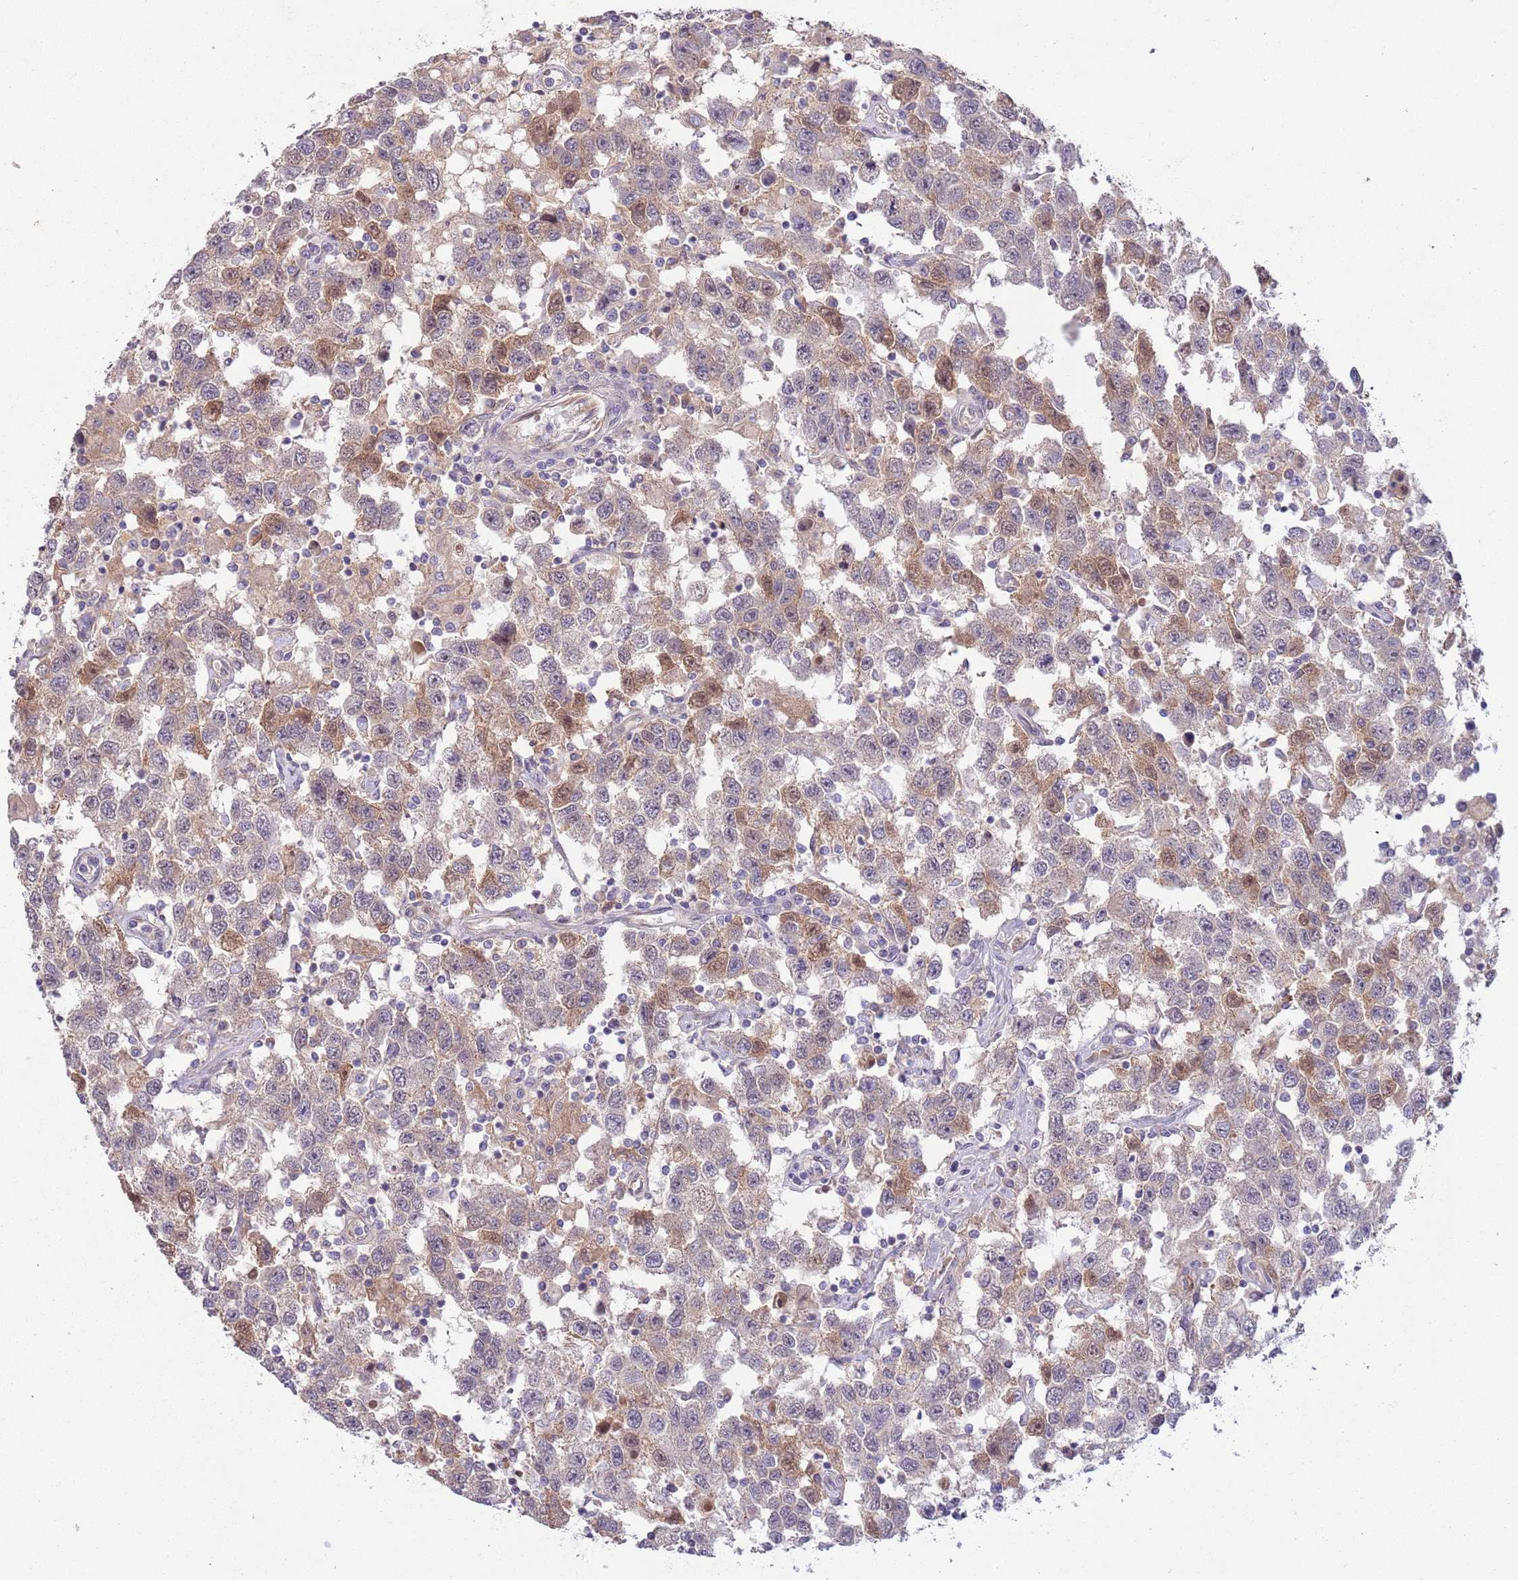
{"staining": {"intensity": "moderate", "quantity": "<25%", "location": "cytoplasmic/membranous"}, "tissue": "testis cancer", "cell_type": "Tumor cells", "image_type": "cancer", "snomed": [{"axis": "morphology", "description": "Seminoma, NOS"}, {"axis": "topography", "description": "Testis"}], "caption": "This image displays testis cancer stained with immunohistochemistry (IHC) to label a protein in brown. The cytoplasmic/membranous of tumor cells show moderate positivity for the protein. Nuclei are counter-stained blue.", "gene": "SAV1", "patient": {"sex": "male", "age": 41}}